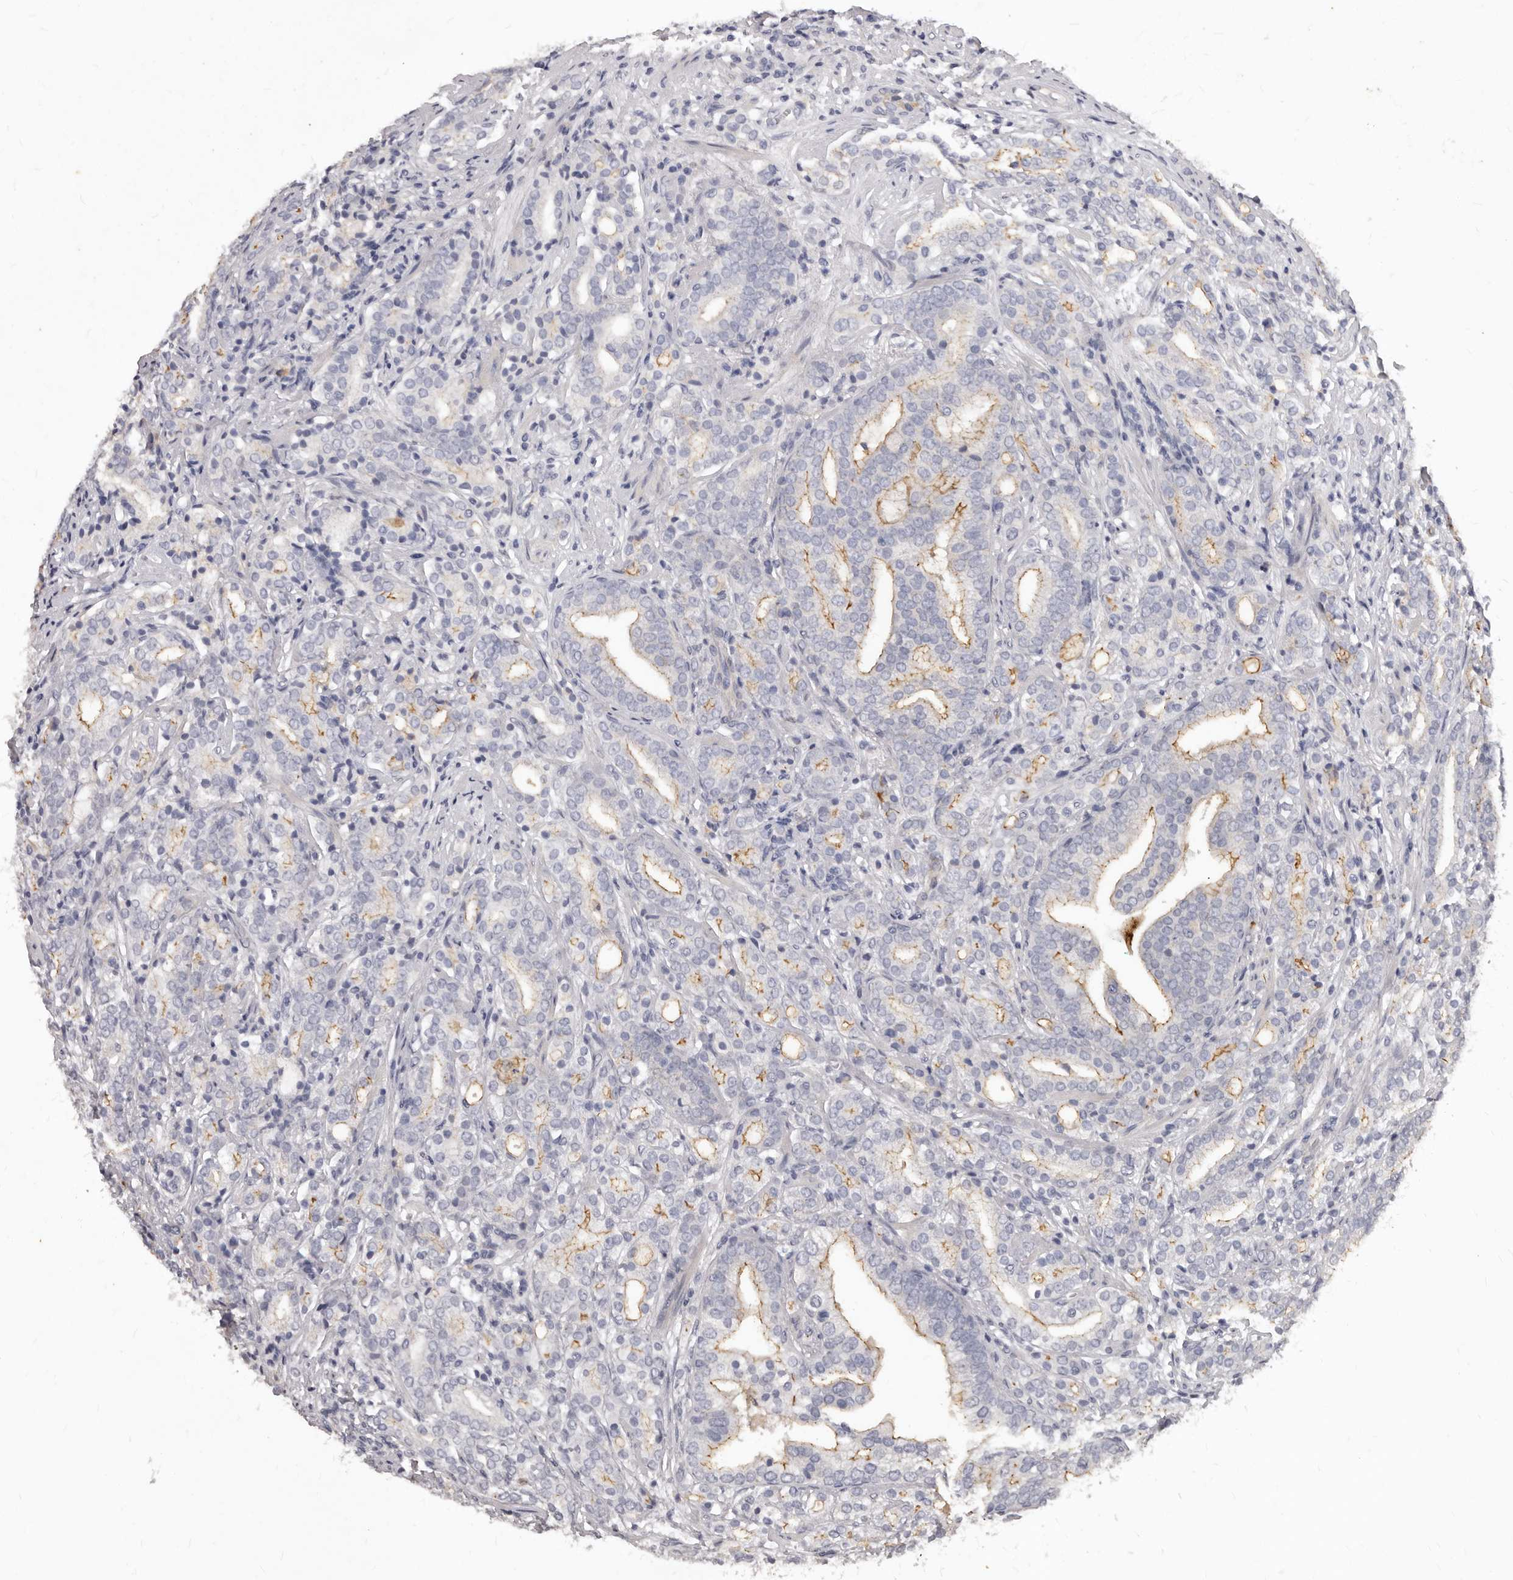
{"staining": {"intensity": "moderate", "quantity": "<25%", "location": "cytoplasmic/membranous"}, "tissue": "prostate cancer", "cell_type": "Tumor cells", "image_type": "cancer", "snomed": [{"axis": "morphology", "description": "Adenocarcinoma, High grade"}, {"axis": "topography", "description": "Prostate"}], "caption": "About <25% of tumor cells in prostate cancer demonstrate moderate cytoplasmic/membranous protein expression as visualized by brown immunohistochemical staining.", "gene": "GPRC5C", "patient": {"sex": "male", "age": 57}}